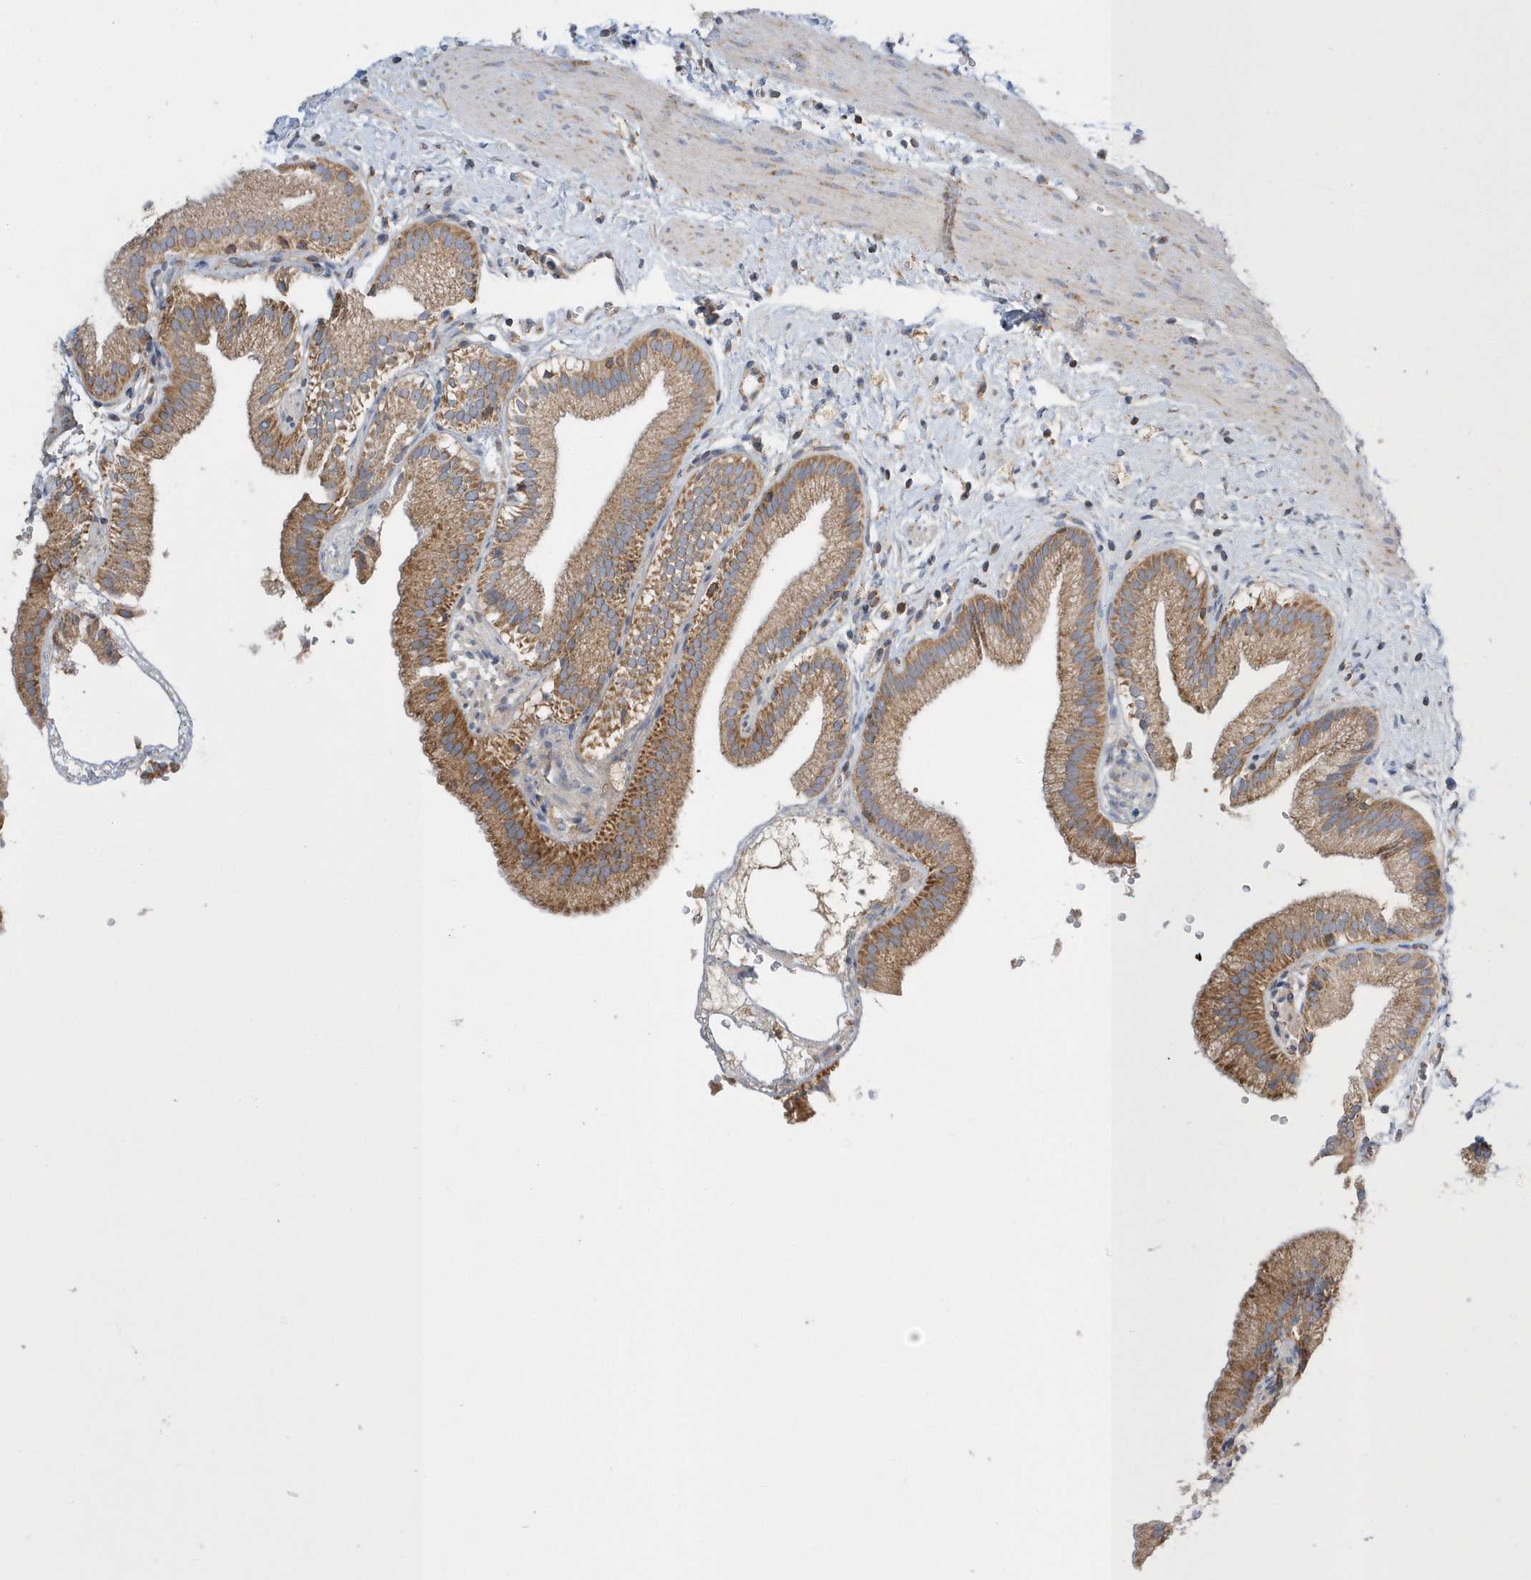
{"staining": {"intensity": "strong", "quantity": ">75%", "location": "cytoplasmic/membranous"}, "tissue": "gallbladder", "cell_type": "Glandular cells", "image_type": "normal", "snomed": [{"axis": "morphology", "description": "Normal tissue, NOS"}, {"axis": "topography", "description": "Gallbladder"}], "caption": "An immunohistochemistry histopathology image of benign tissue is shown. Protein staining in brown labels strong cytoplasmic/membranous positivity in gallbladder within glandular cells.", "gene": "SPATA5", "patient": {"sex": "male", "age": 55}}